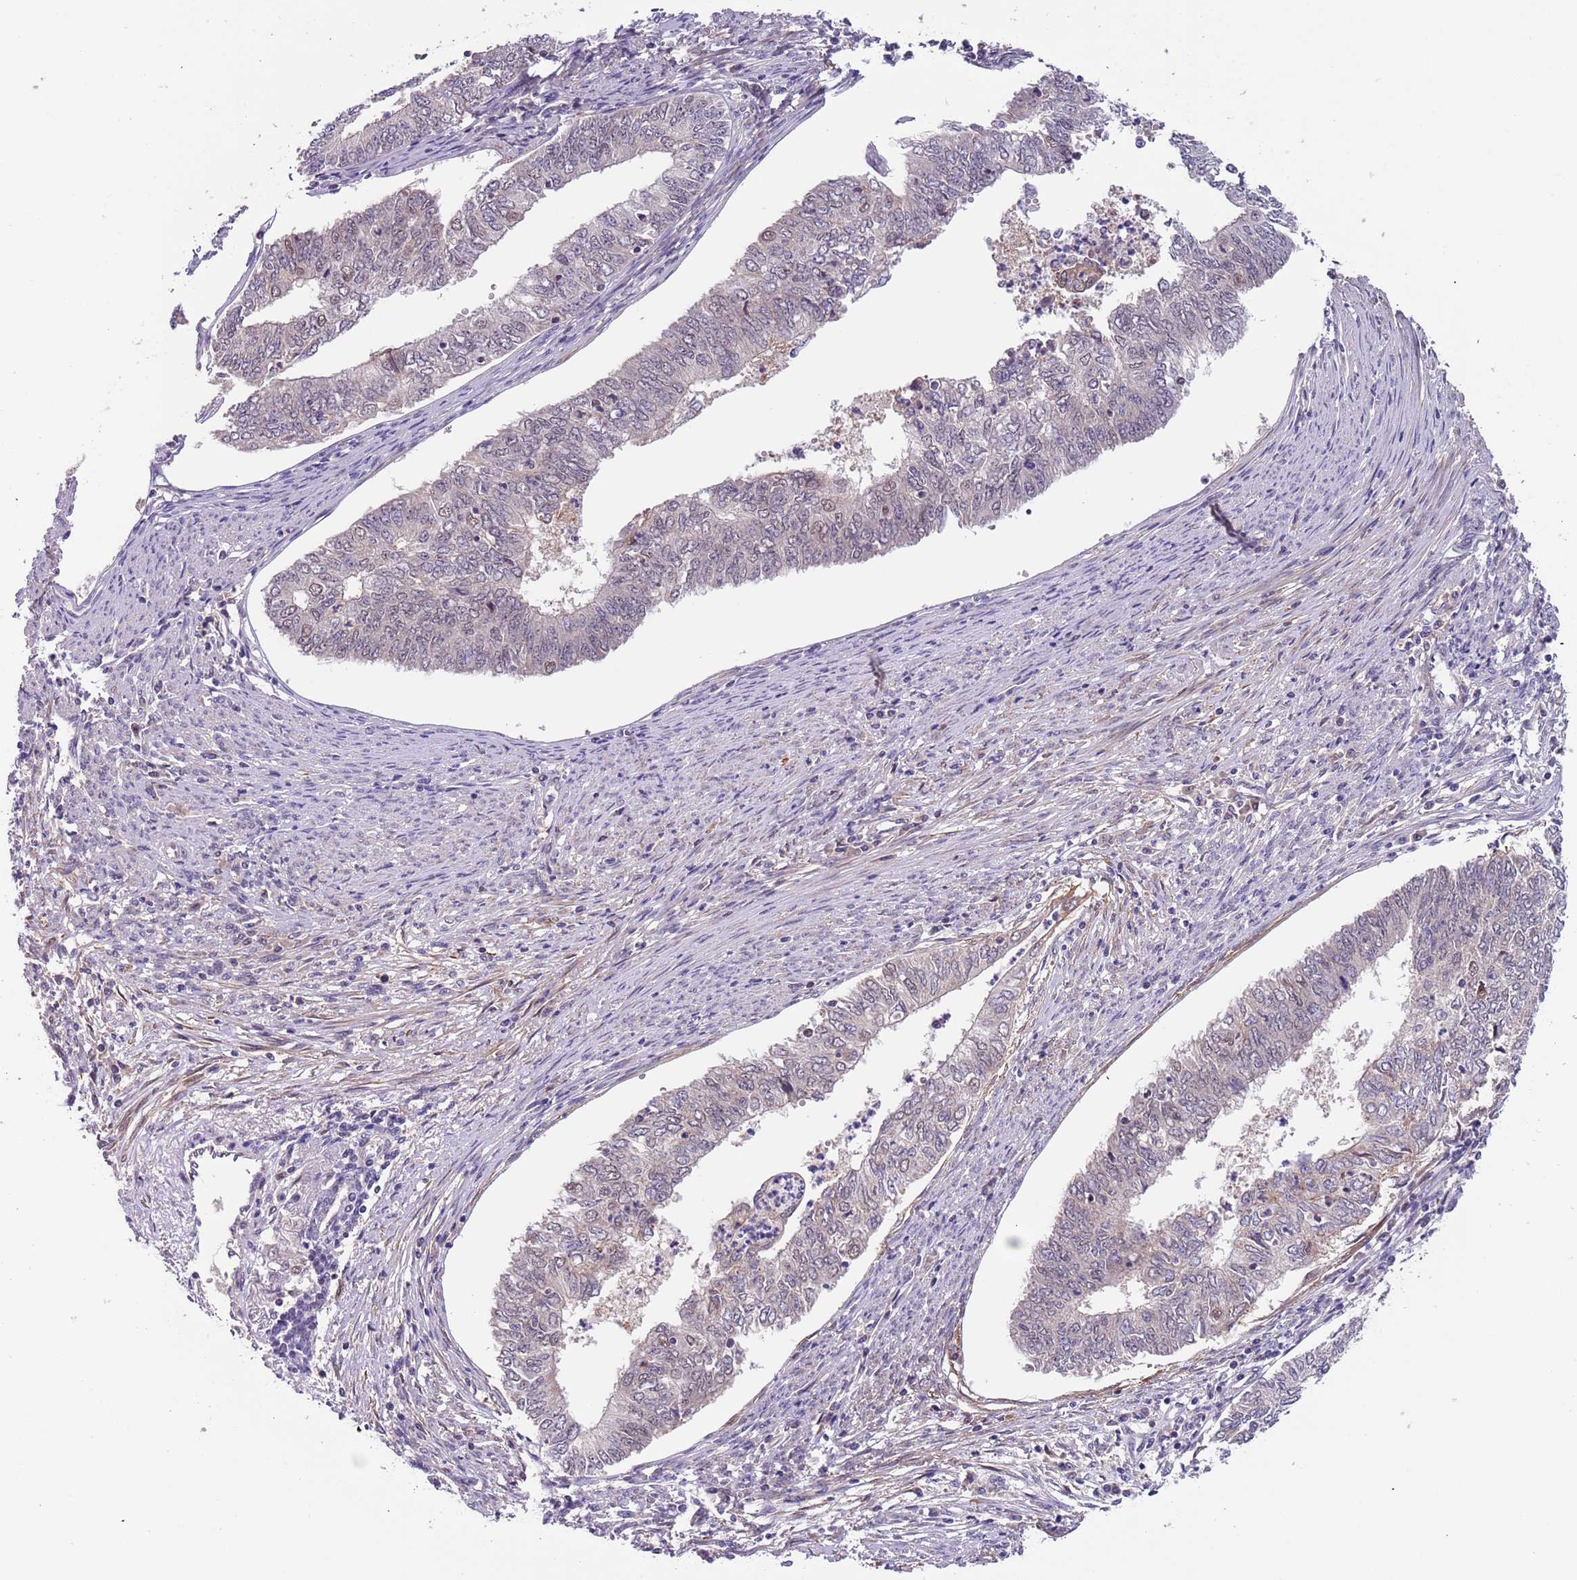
{"staining": {"intensity": "negative", "quantity": "none", "location": "none"}, "tissue": "endometrial cancer", "cell_type": "Tumor cells", "image_type": "cancer", "snomed": [{"axis": "morphology", "description": "Adenocarcinoma, NOS"}, {"axis": "topography", "description": "Endometrium"}], "caption": "Histopathology image shows no protein staining in tumor cells of adenocarcinoma (endometrial) tissue.", "gene": "RMND5B", "patient": {"sex": "female", "age": 68}}